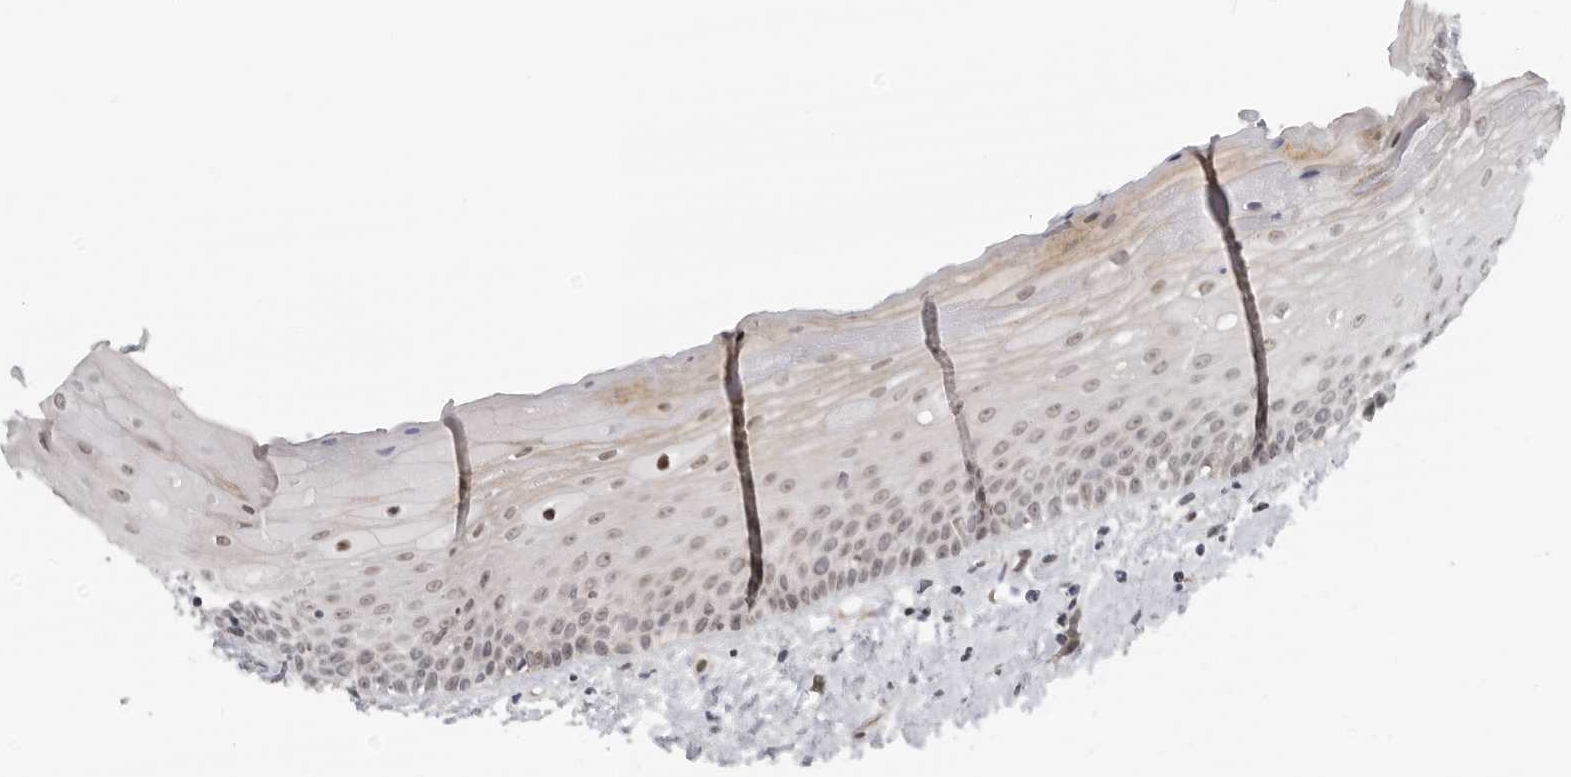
{"staining": {"intensity": "weak", "quantity": "<25%", "location": "nuclear"}, "tissue": "oral mucosa", "cell_type": "Squamous epithelial cells", "image_type": "normal", "snomed": [{"axis": "morphology", "description": "Normal tissue, NOS"}, {"axis": "topography", "description": "Oral tissue"}], "caption": "Squamous epithelial cells are negative for protein expression in unremarkable human oral mucosa. (Brightfield microscopy of DAB IHC at high magnification).", "gene": "CEP295NL", "patient": {"sex": "female", "age": 76}}